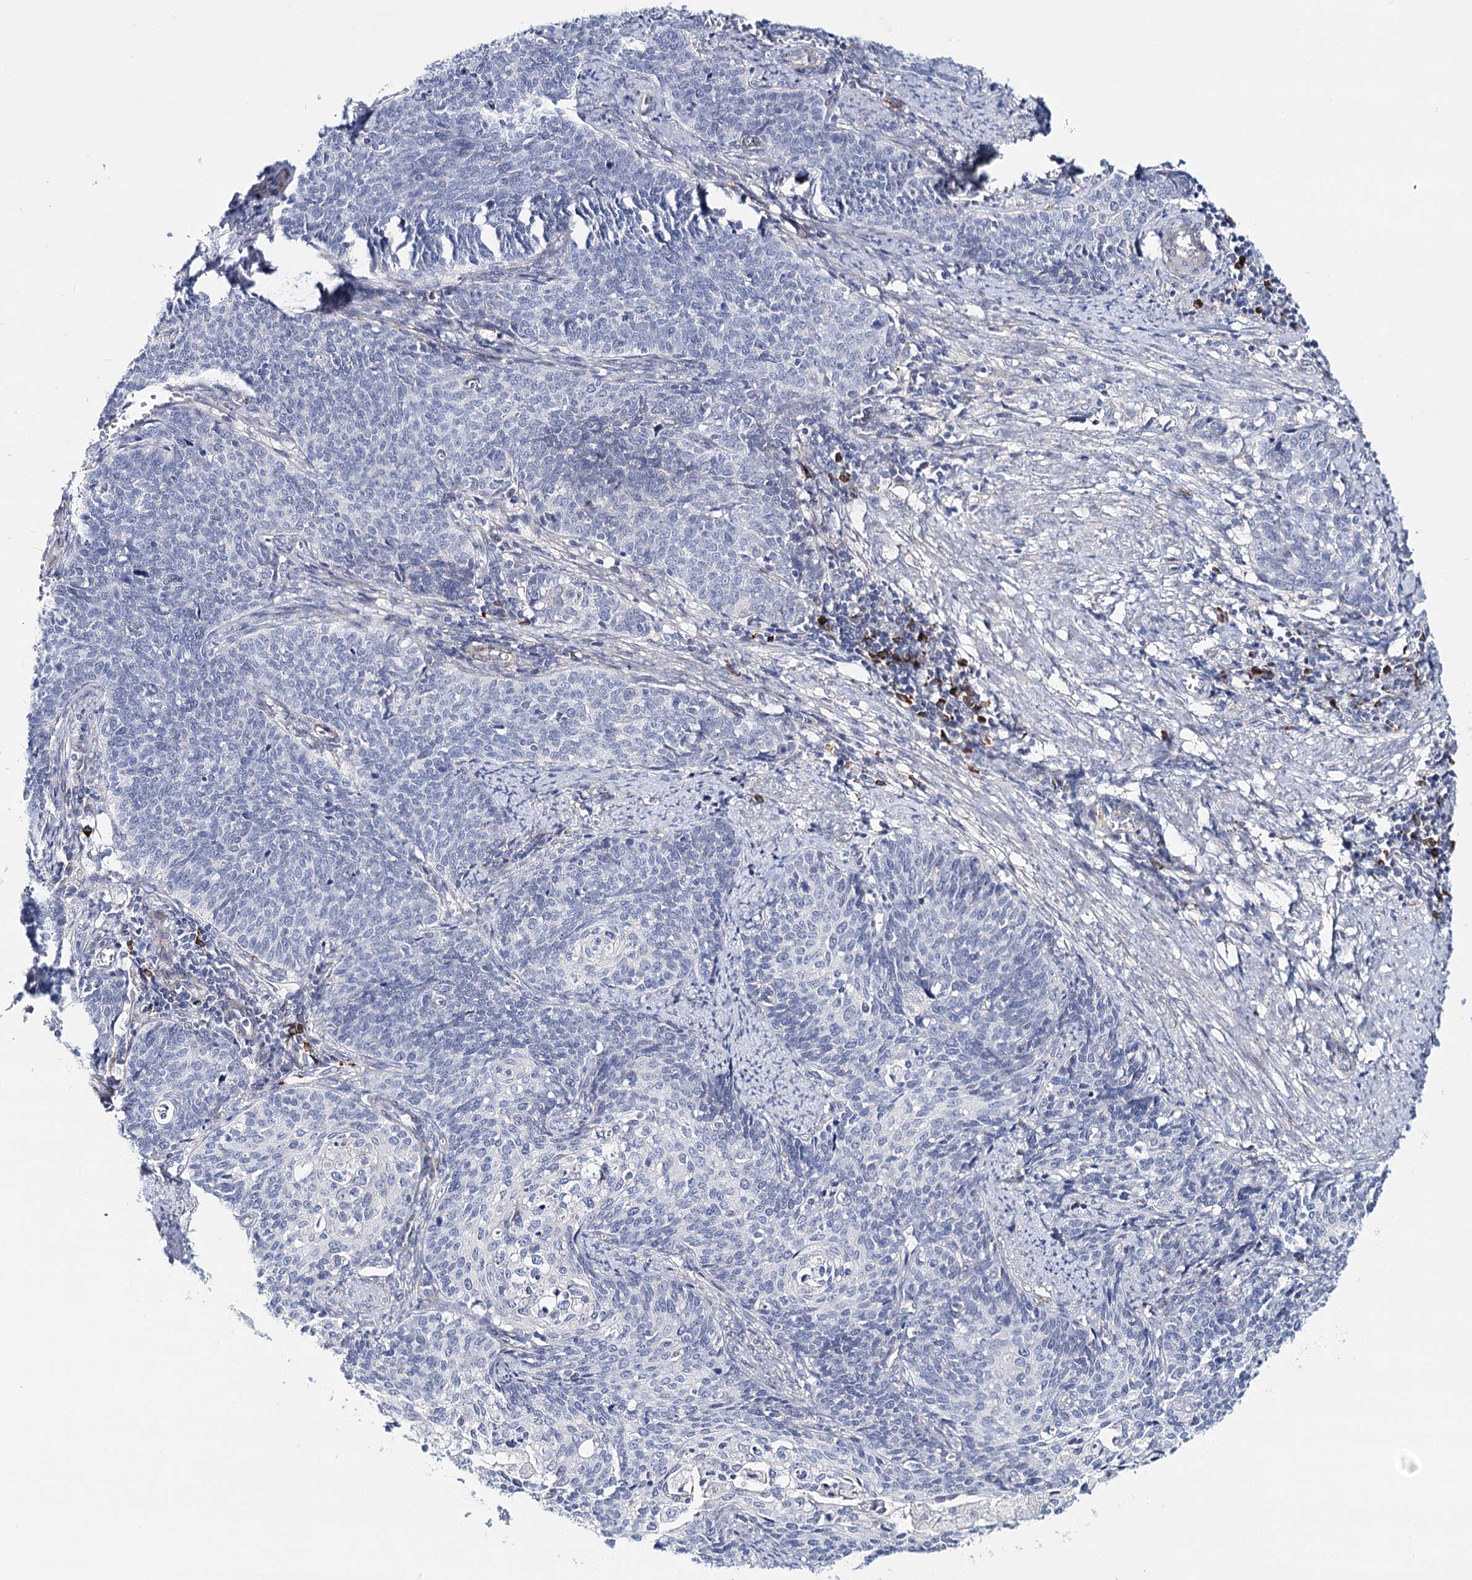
{"staining": {"intensity": "negative", "quantity": "none", "location": "none"}, "tissue": "cervical cancer", "cell_type": "Tumor cells", "image_type": "cancer", "snomed": [{"axis": "morphology", "description": "Squamous cell carcinoma, NOS"}, {"axis": "topography", "description": "Cervix"}], "caption": "The image exhibits no staining of tumor cells in squamous cell carcinoma (cervical).", "gene": "TEX12", "patient": {"sex": "female", "age": 39}}